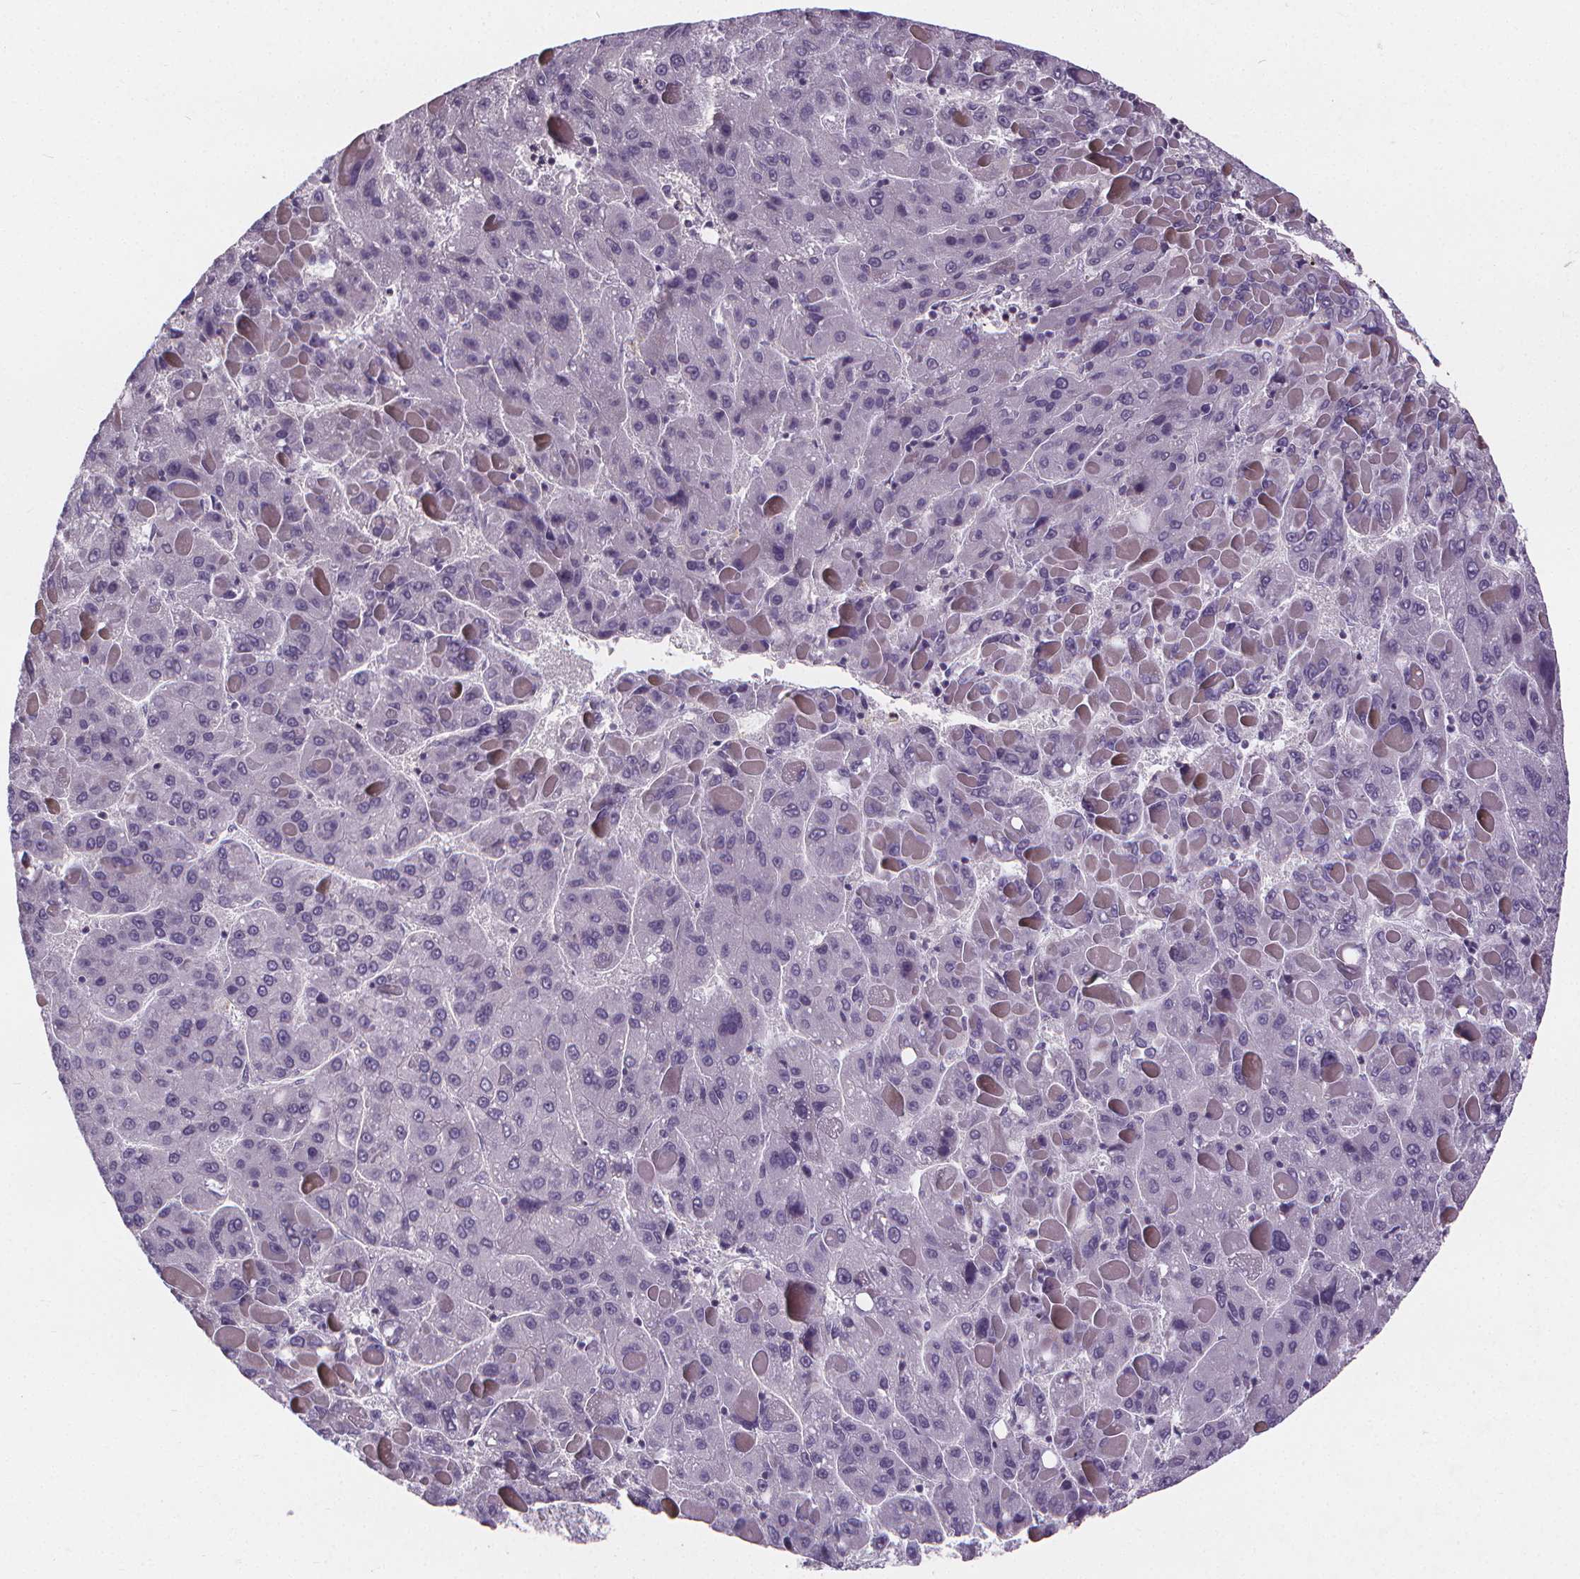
{"staining": {"intensity": "negative", "quantity": "none", "location": "none"}, "tissue": "liver cancer", "cell_type": "Tumor cells", "image_type": "cancer", "snomed": [{"axis": "morphology", "description": "Carcinoma, Hepatocellular, NOS"}, {"axis": "topography", "description": "Liver"}], "caption": "Hepatocellular carcinoma (liver) stained for a protein using IHC displays no staining tumor cells.", "gene": "ATP6V1D", "patient": {"sex": "female", "age": 82}}